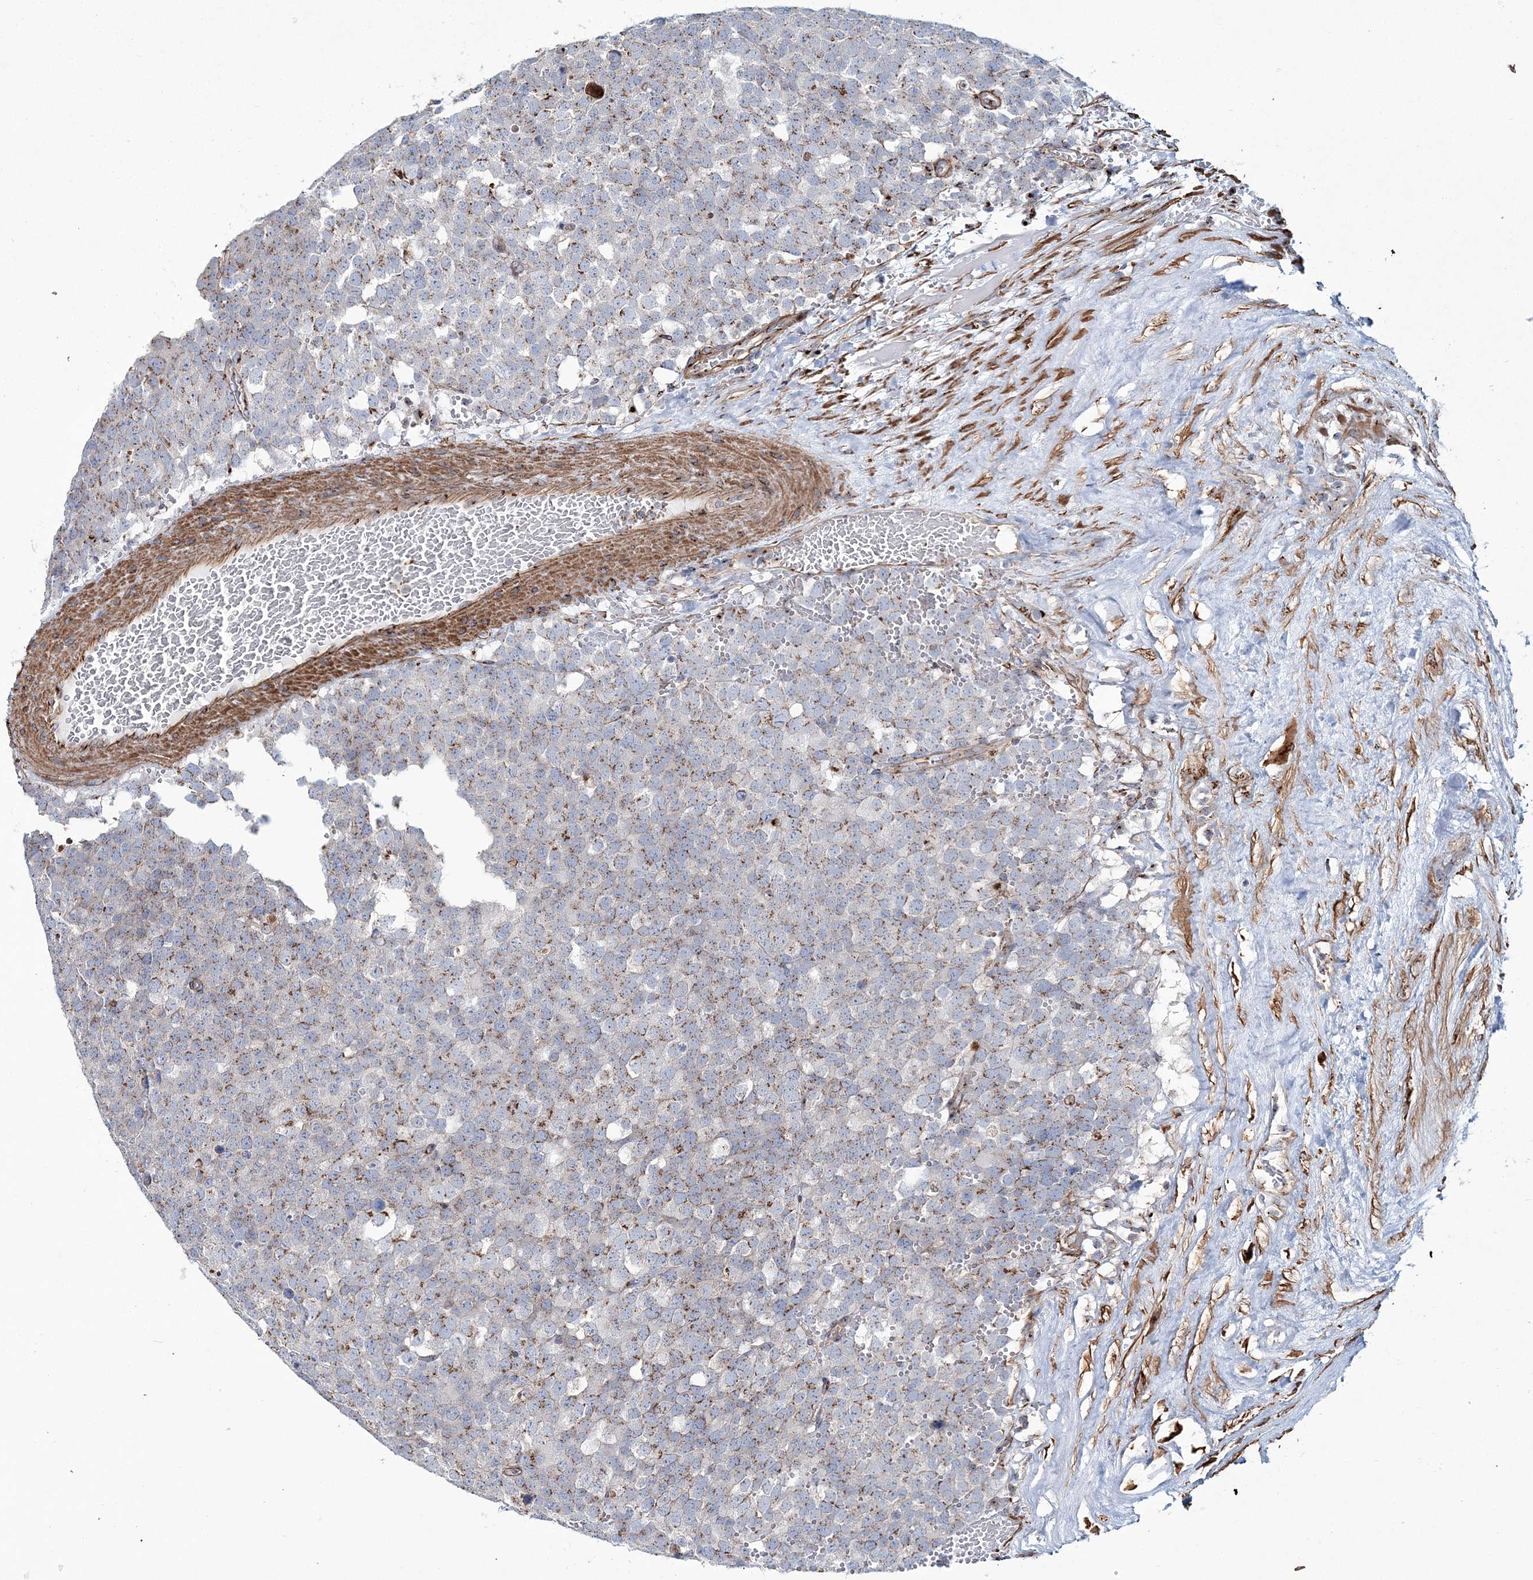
{"staining": {"intensity": "moderate", "quantity": "25%-75%", "location": "cytoplasmic/membranous"}, "tissue": "testis cancer", "cell_type": "Tumor cells", "image_type": "cancer", "snomed": [{"axis": "morphology", "description": "Seminoma, NOS"}, {"axis": "topography", "description": "Testis"}], "caption": "A medium amount of moderate cytoplasmic/membranous positivity is seen in about 25%-75% of tumor cells in testis cancer (seminoma) tissue. (DAB (3,3'-diaminobenzidine) IHC with brightfield microscopy, high magnification).", "gene": "MAN1A2", "patient": {"sex": "male", "age": 71}}